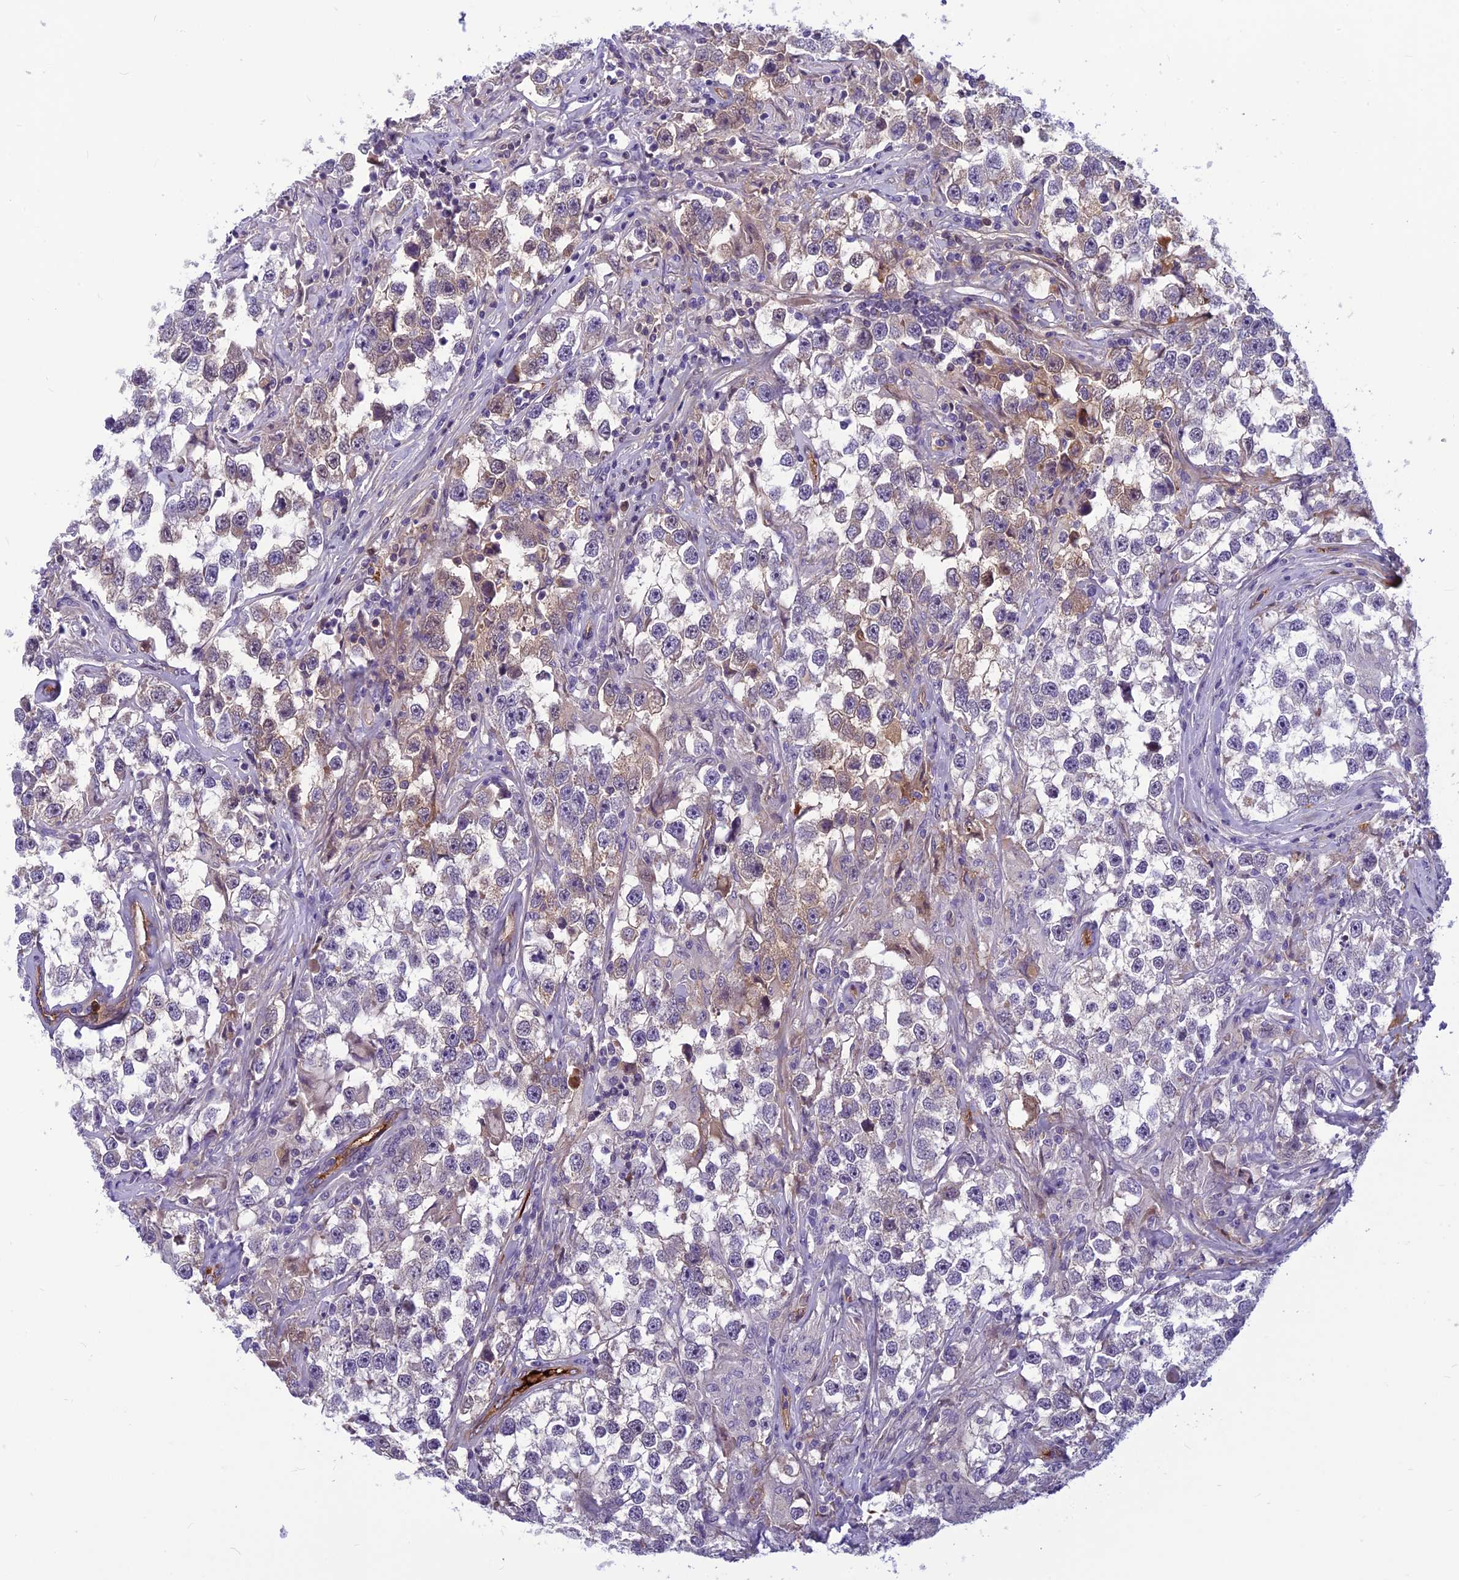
{"staining": {"intensity": "negative", "quantity": "none", "location": "none"}, "tissue": "testis cancer", "cell_type": "Tumor cells", "image_type": "cancer", "snomed": [{"axis": "morphology", "description": "Seminoma, NOS"}, {"axis": "topography", "description": "Testis"}], "caption": "Immunohistochemical staining of human testis seminoma reveals no significant staining in tumor cells.", "gene": "CLEC11A", "patient": {"sex": "male", "age": 46}}